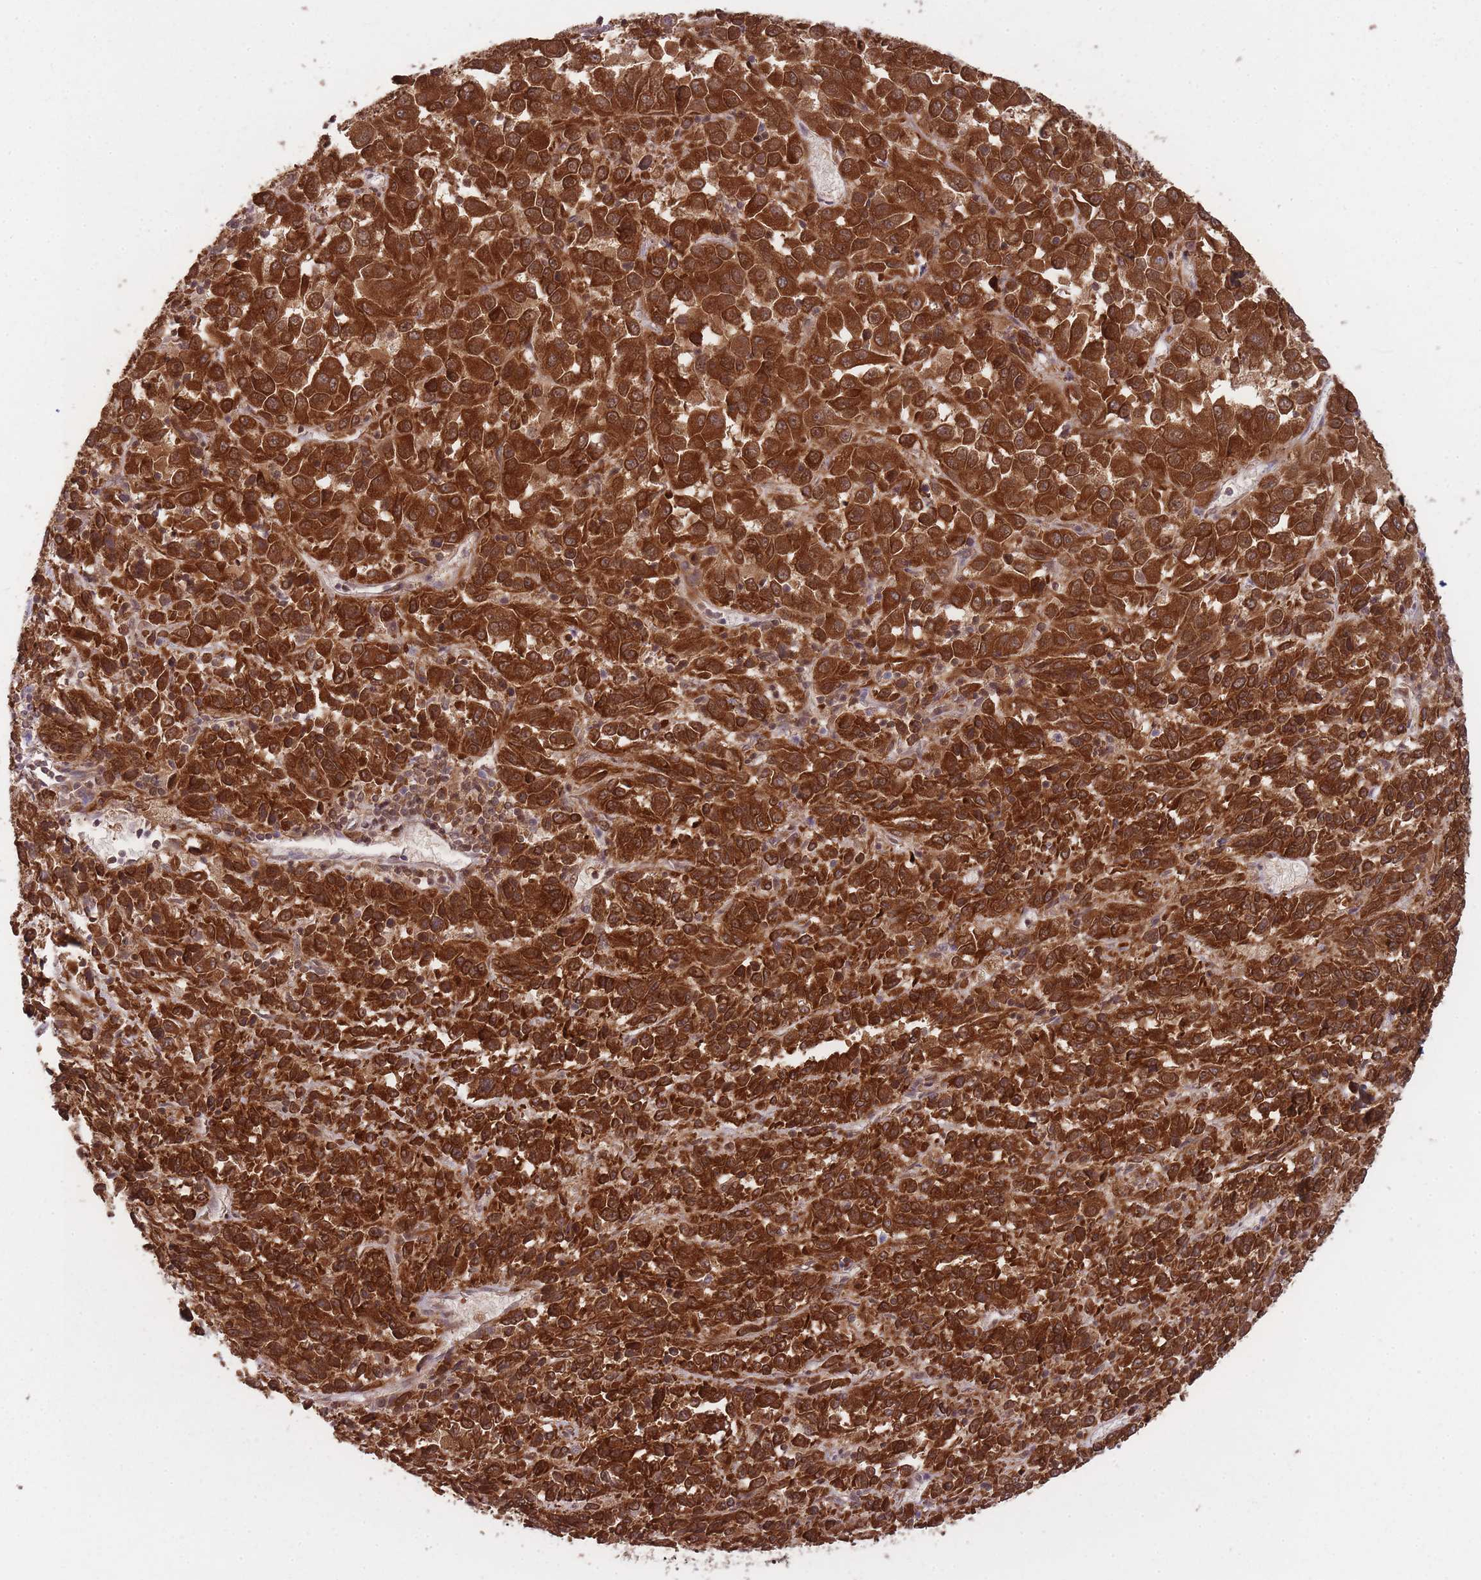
{"staining": {"intensity": "strong", "quantity": ">75%", "location": "cytoplasmic/membranous"}, "tissue": "melanoma", "cell_type": "Tumor cells", "image_type": "cancer", "snomed": [{"axis": "morphology", "description": "Malignant melanoma, Metastatic site"}, {"axis": "topography", "description": "Lung"}], "caption": "Strong cytoplasmic/membranous positivity for a protein is appreciated in approximately >75% of tumor cells of melanoma using immunohistochemistry.", "gene": "PPP6R3", "patient": {"sex": "male", "age": 64}}